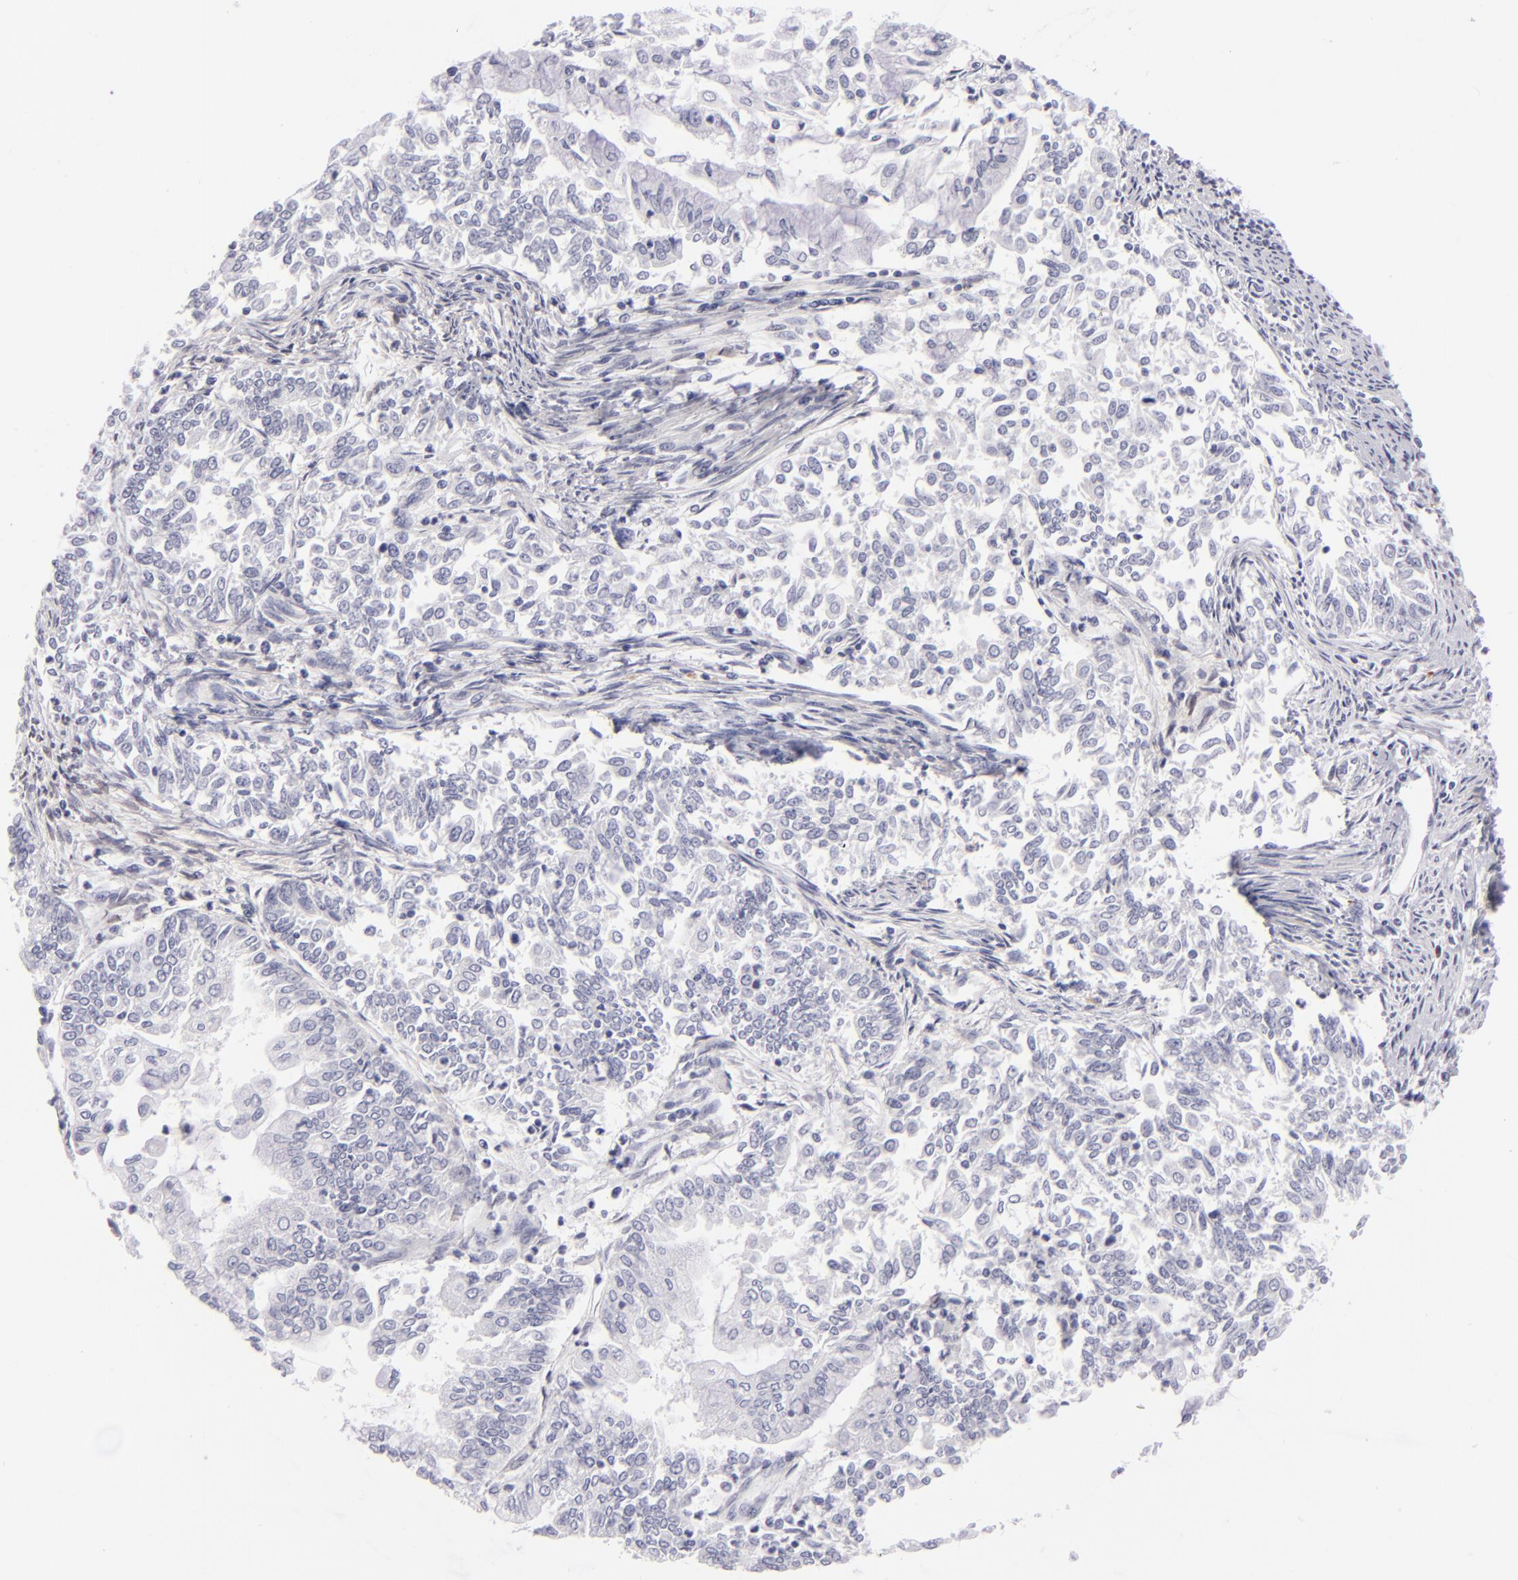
{"staining": {"intensity": "negative", "quantity": "none", "location": "none"}, "tissue": "endometrial cancer", "cell_type": "Tumor cells", "image_type": "cancer", "snomed": [{"axis": "morphology", "description": "Adenocarcinoma, NOS"}, {"axis": "topography", "description": "Endometrium"}], "caption": "This photomicrograph is of endometrial adenocarcinoma stained with immunohistochemistry (IHC) to label a protein in brown with the nuclei are counter-stained blue. There is no staining in tumor cells.", "gene": "F13A1", "patient": {"sex": "female", "age": 75}}